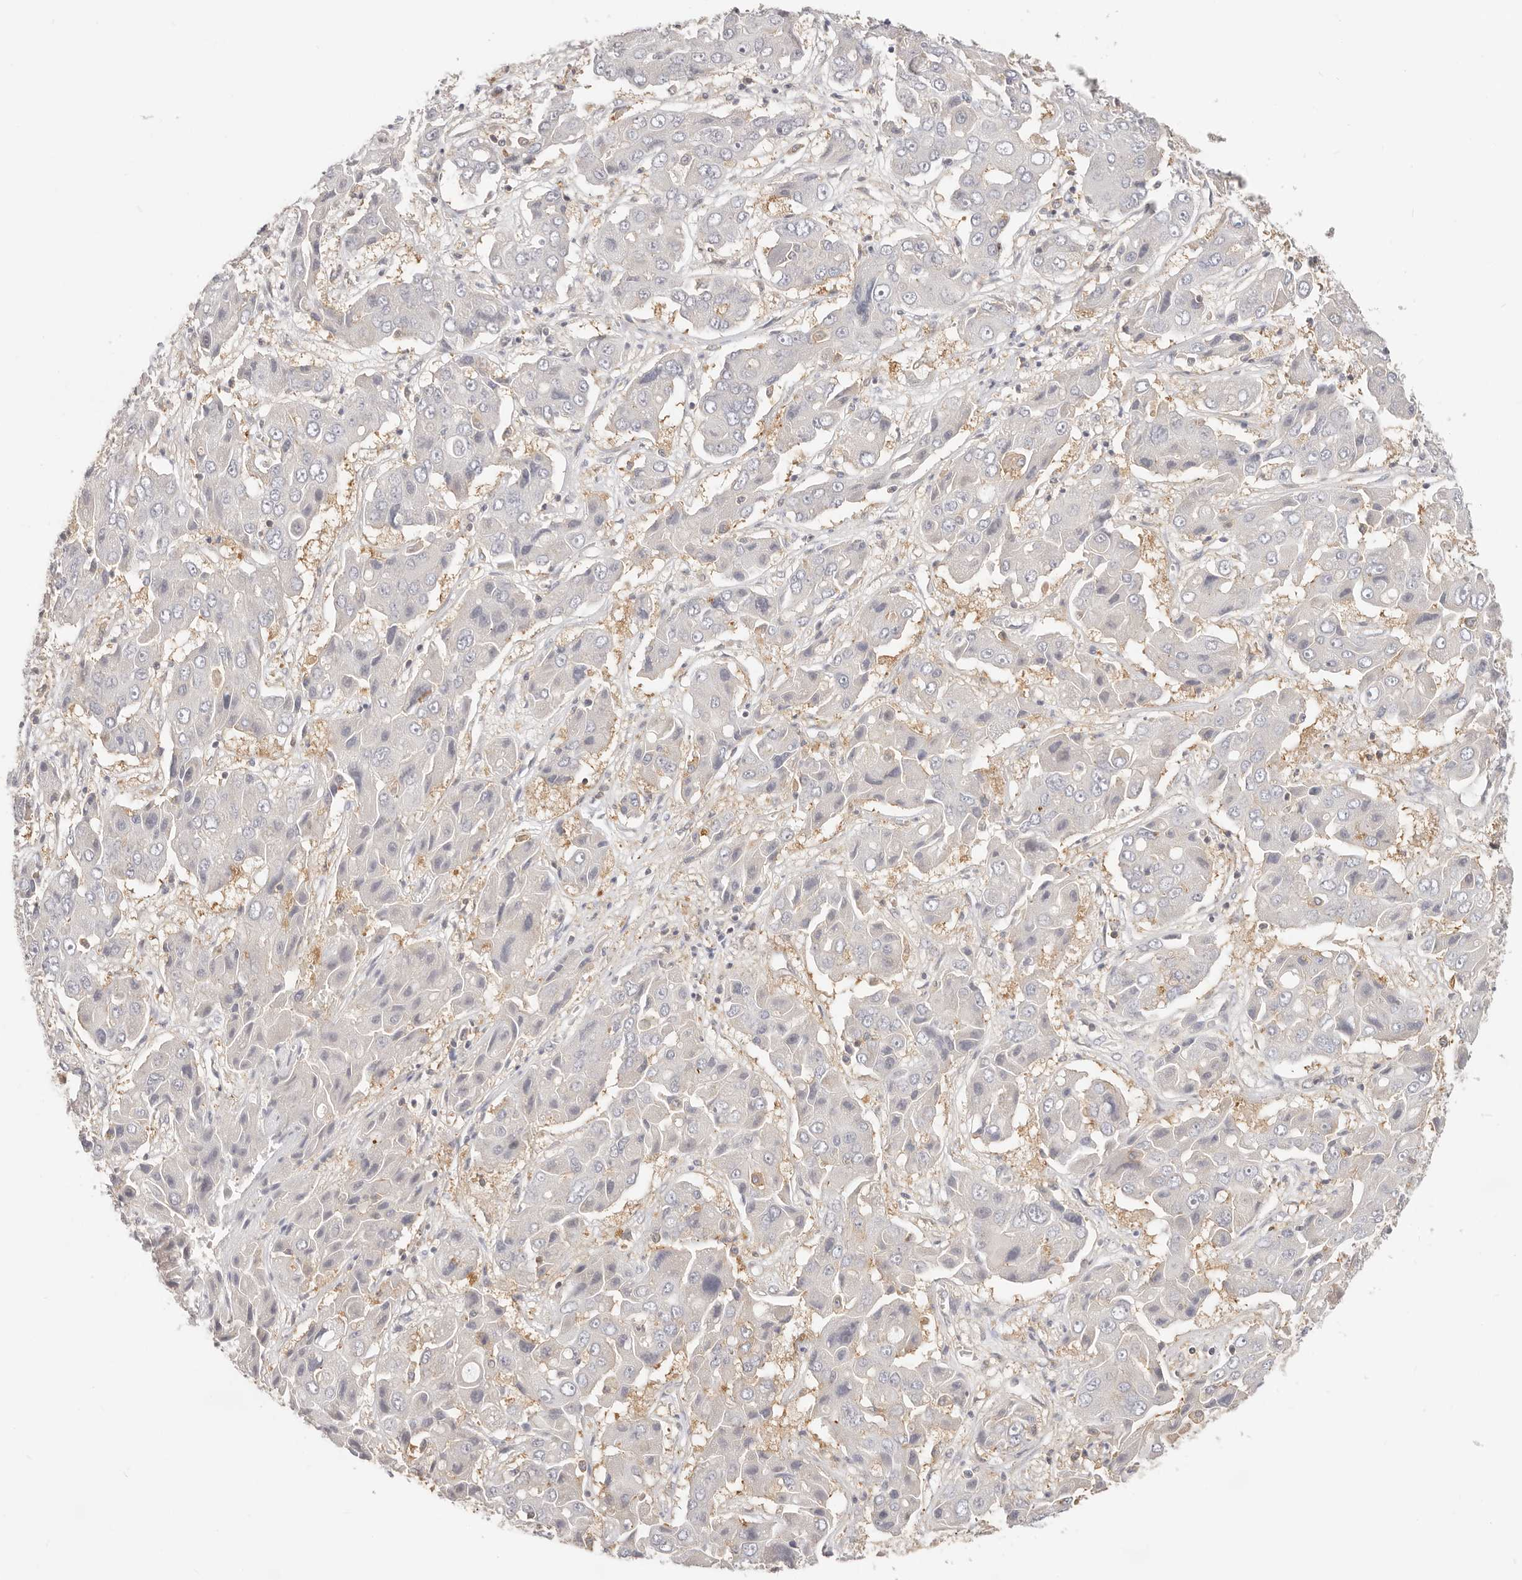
{"staining": {"intensity": "negative", "quantity": "none", "location": "none"}, "tissue": "liver cancer", "cell_type": "Tumor cells", "image_type": "cancer", "snomed": [{"axis": "morphology", "description": "Cholangiocarcinoma"}, {"axis": "topography", "description": "Liver"}], "caption": "Liver cancer stained for a protein using immunohistochemistry (IHC) shows no expression tumor cells.", "gene": "DTNBP1", "patient": {"sex": "male", "age": 67}}